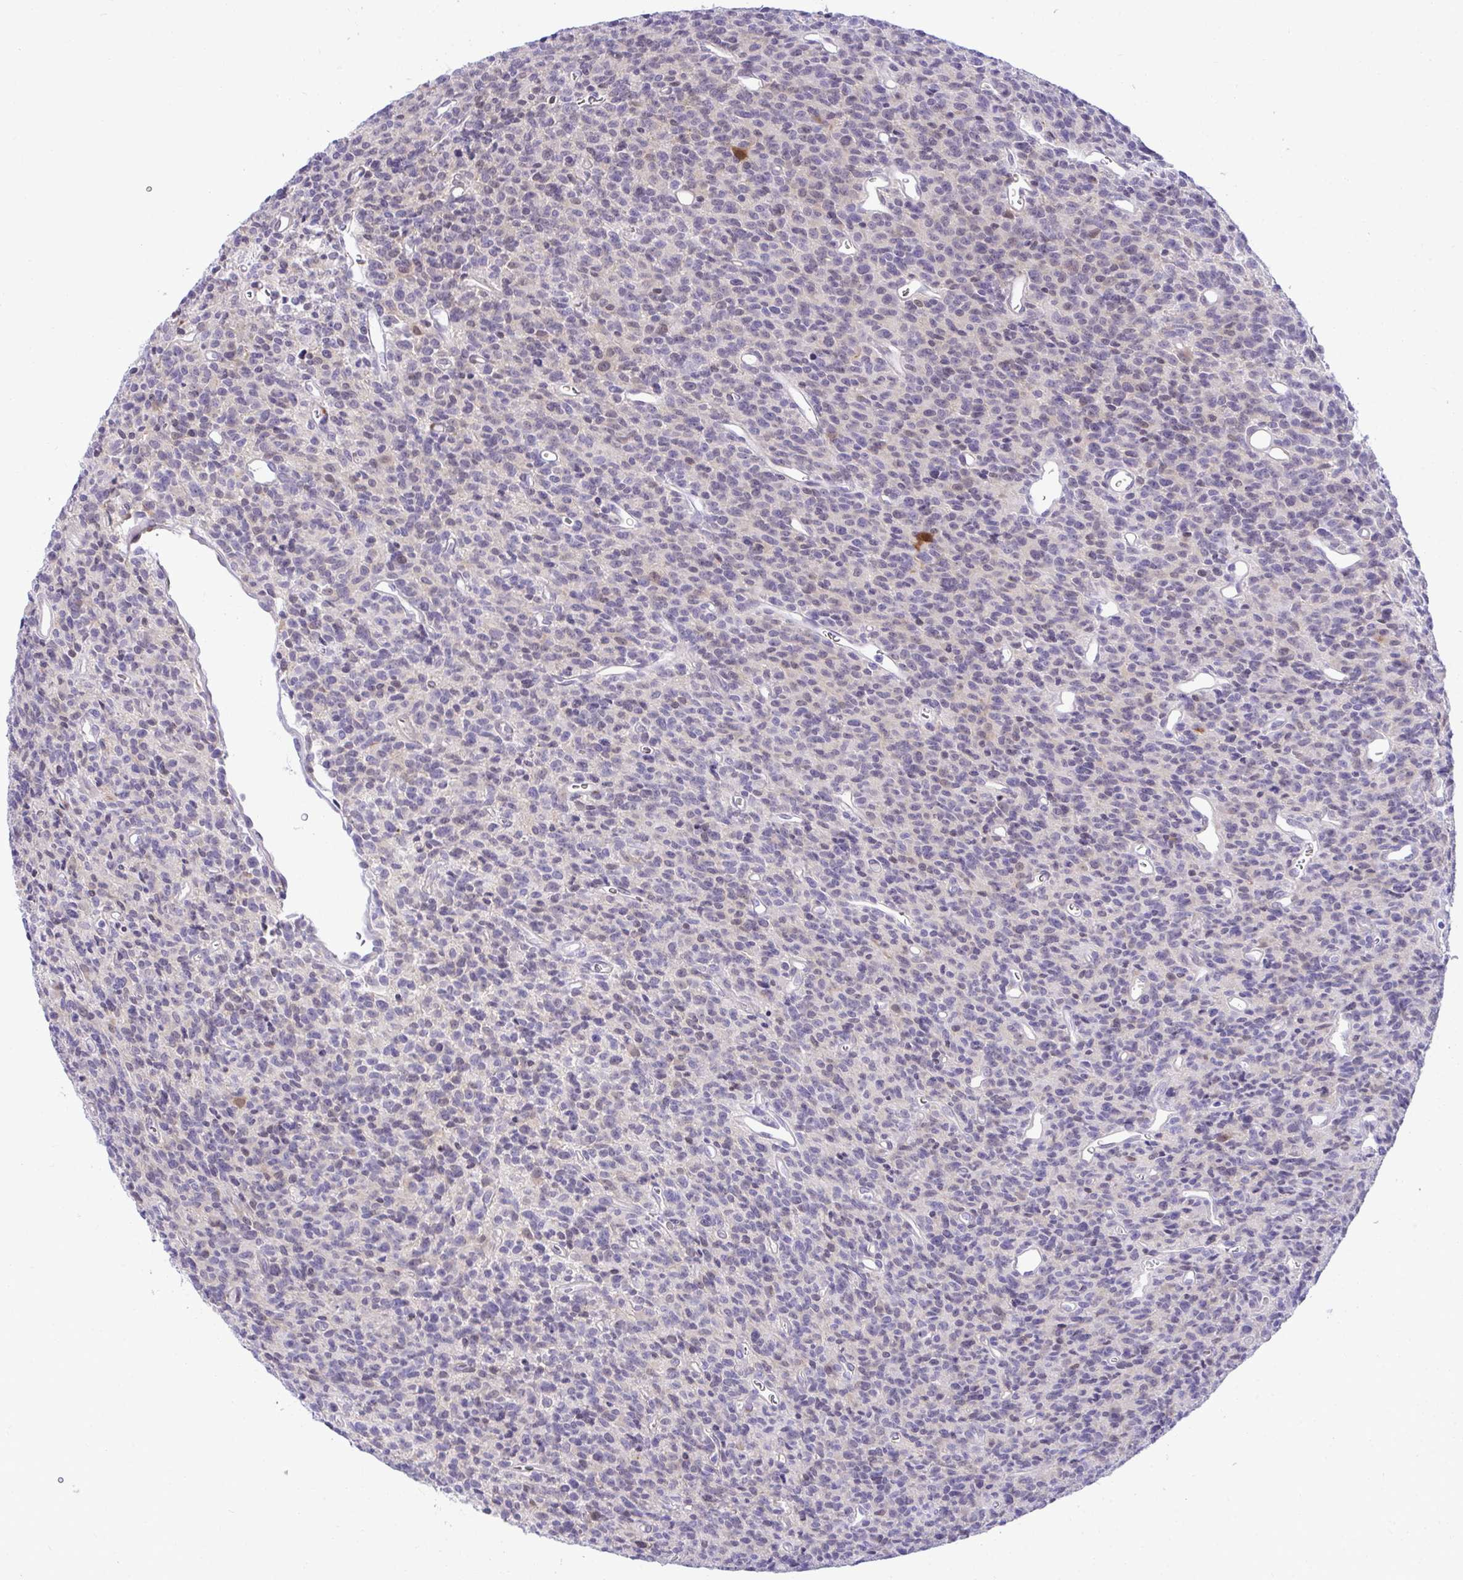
{"staining": {"intensity": "negative", "quantity": "none", "location": "none"}, "tissue": "glioma", "cell_type": "Tumor cells", "image_type": "cancer", "snomed": [{"axis": "morphology", "description": "Glioma, malignant, High grade"}, {"axis": "topography", "description": "Brain"}], "caption": "Immunohistochemistry (IHC) histopathology image of glioma stained for a protein (brown), which displays no staining in tumor cells. (Brightfield microscopy of DAB (3,3'-diaminobenzidine) IHC at high magnification).", "gene": "PGM2L1", "patient": {"sex": "male", "age": 76}}